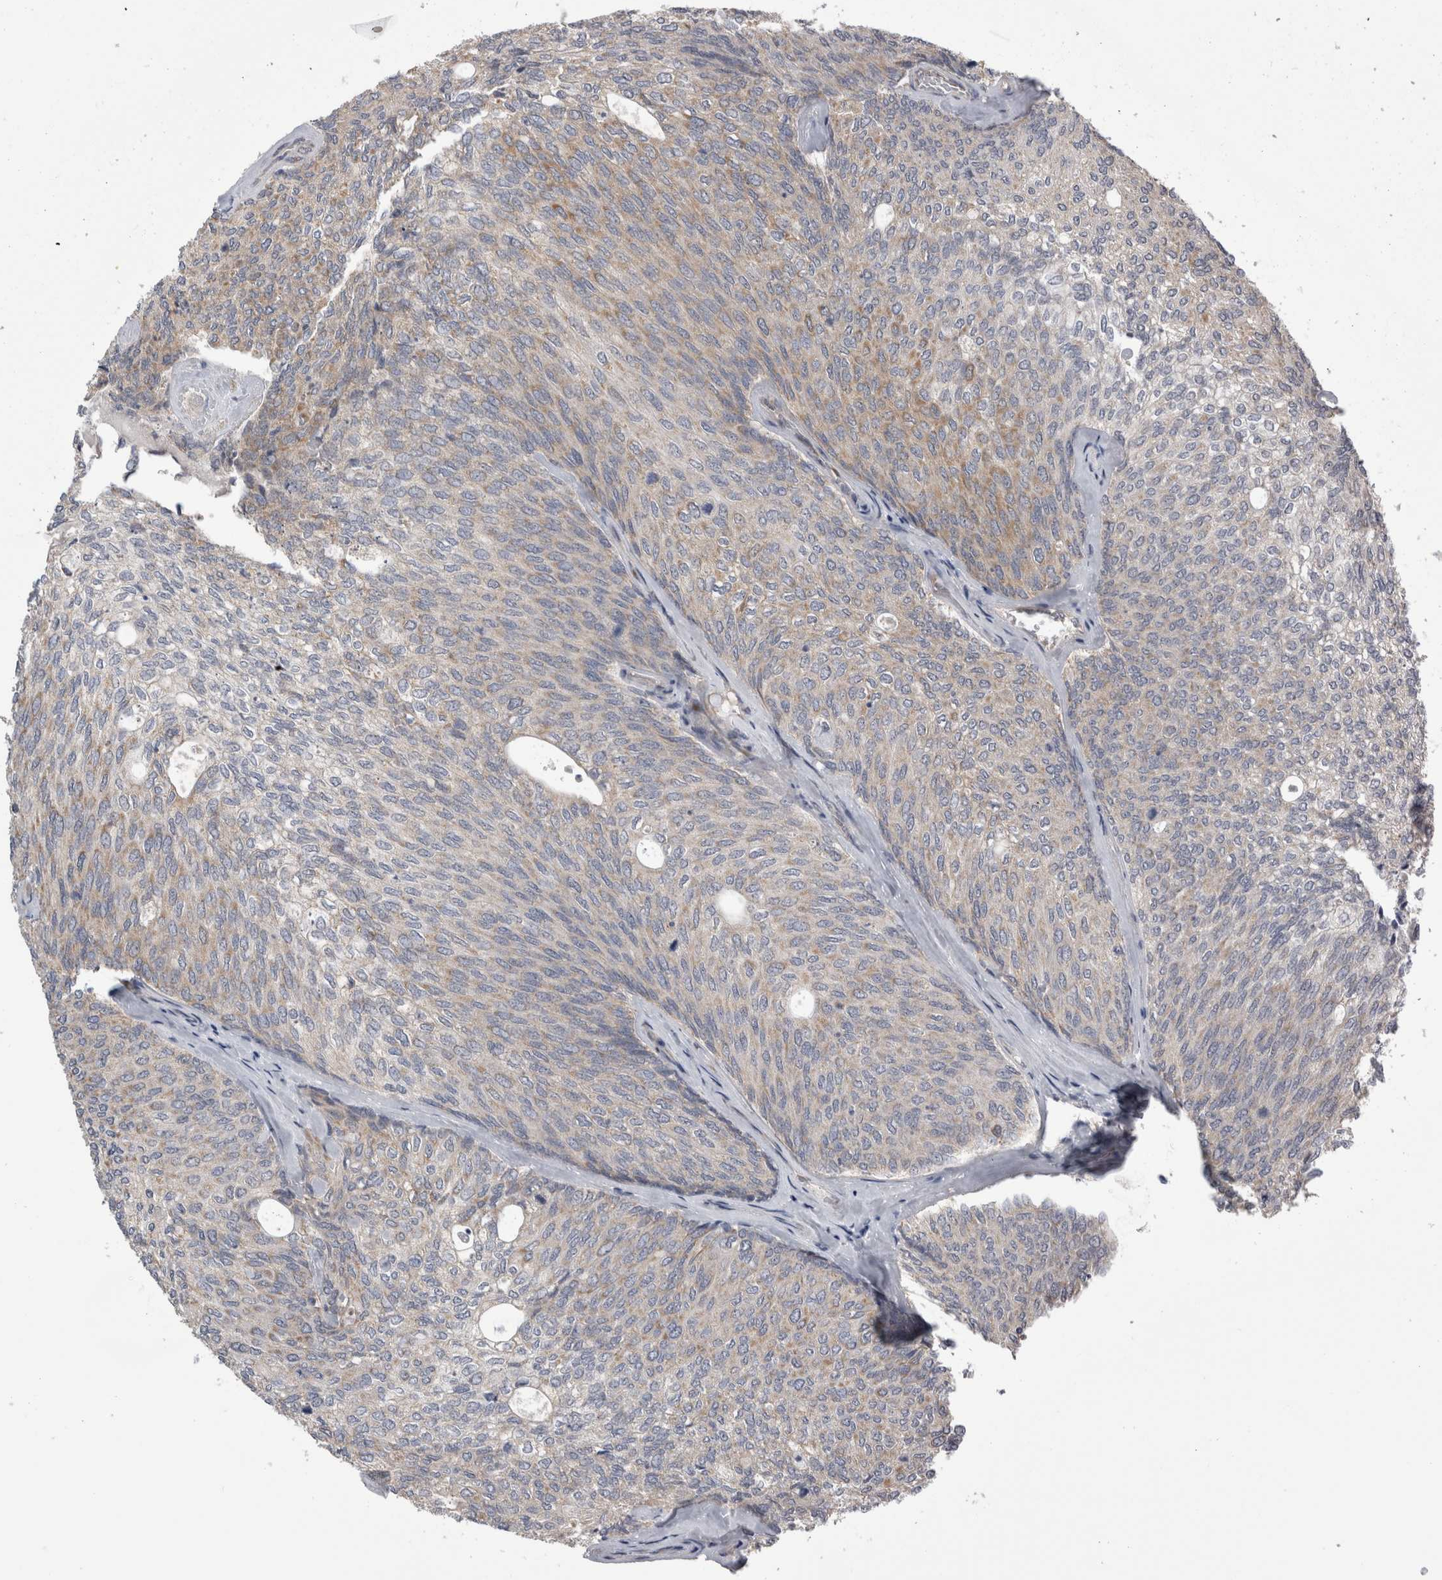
{"staining": {"intensity": "moderate", "quantity": "<25%", "location": "cytoplasmic/membranous"}, "tissue": "urothelial cancer", "cell_type": "Tumor cells", "image_type": "cancer", "snomed": [{"axis": "morphology", "description": "Urothelial carcinoma, Low grade"}, {"axis": "topography", "description": "Urinary bladder"}], "caption": "The photomicrograph demonstrates a brown stain indicating the presence of a protein in the cytoplasmic/membranous of tumor cells in urothelial cancer. (DAB (3,3'-diaminobenzidine) IHC with brightfield microscopy, high magnification).", "gene": "ARHGAP29", "patient": {"sex": "female", "age": 79}}